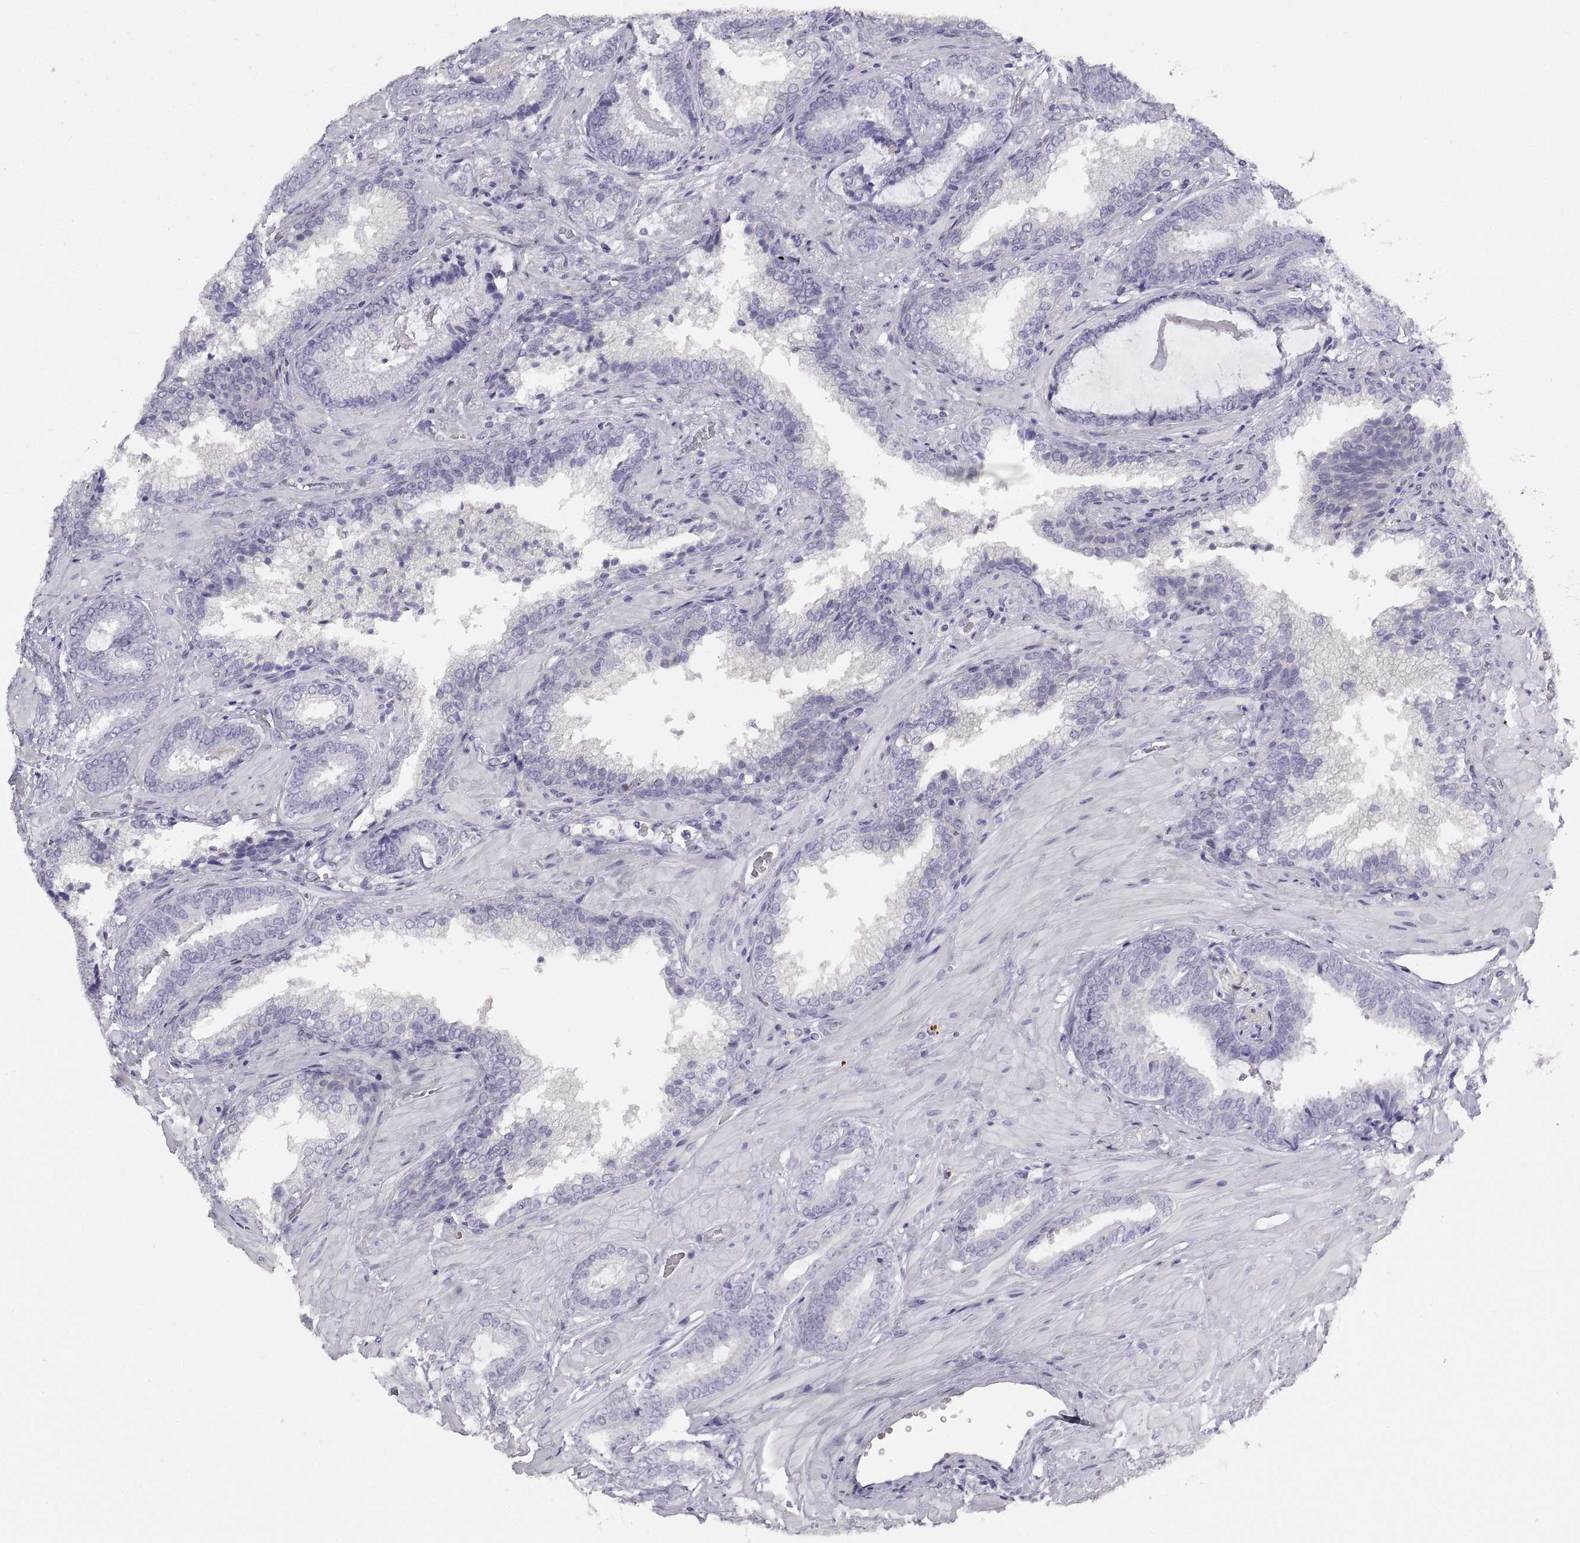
{"staining": {"intensity": "negative", "quantity": "none", "location": "none"}, "tissue": "prostate cancer", "cell_type": "Tumor cells", "image_type": "cancer", "snomed": [{"axis": "morphology", "description": "Adenocarcinoma, Low grade"}, {"axis": "topography", "description": "Prostate"}], "caption": "Immunohistochemistry (IHC) histopathology image of human prostate cancer (low-grade adenocarcinoma) stained for a protein (brown), which demonstrates no positivity in tumor cells.", "gene": "CRYBB3", "patient": {"sex": "male", "age": 61}}